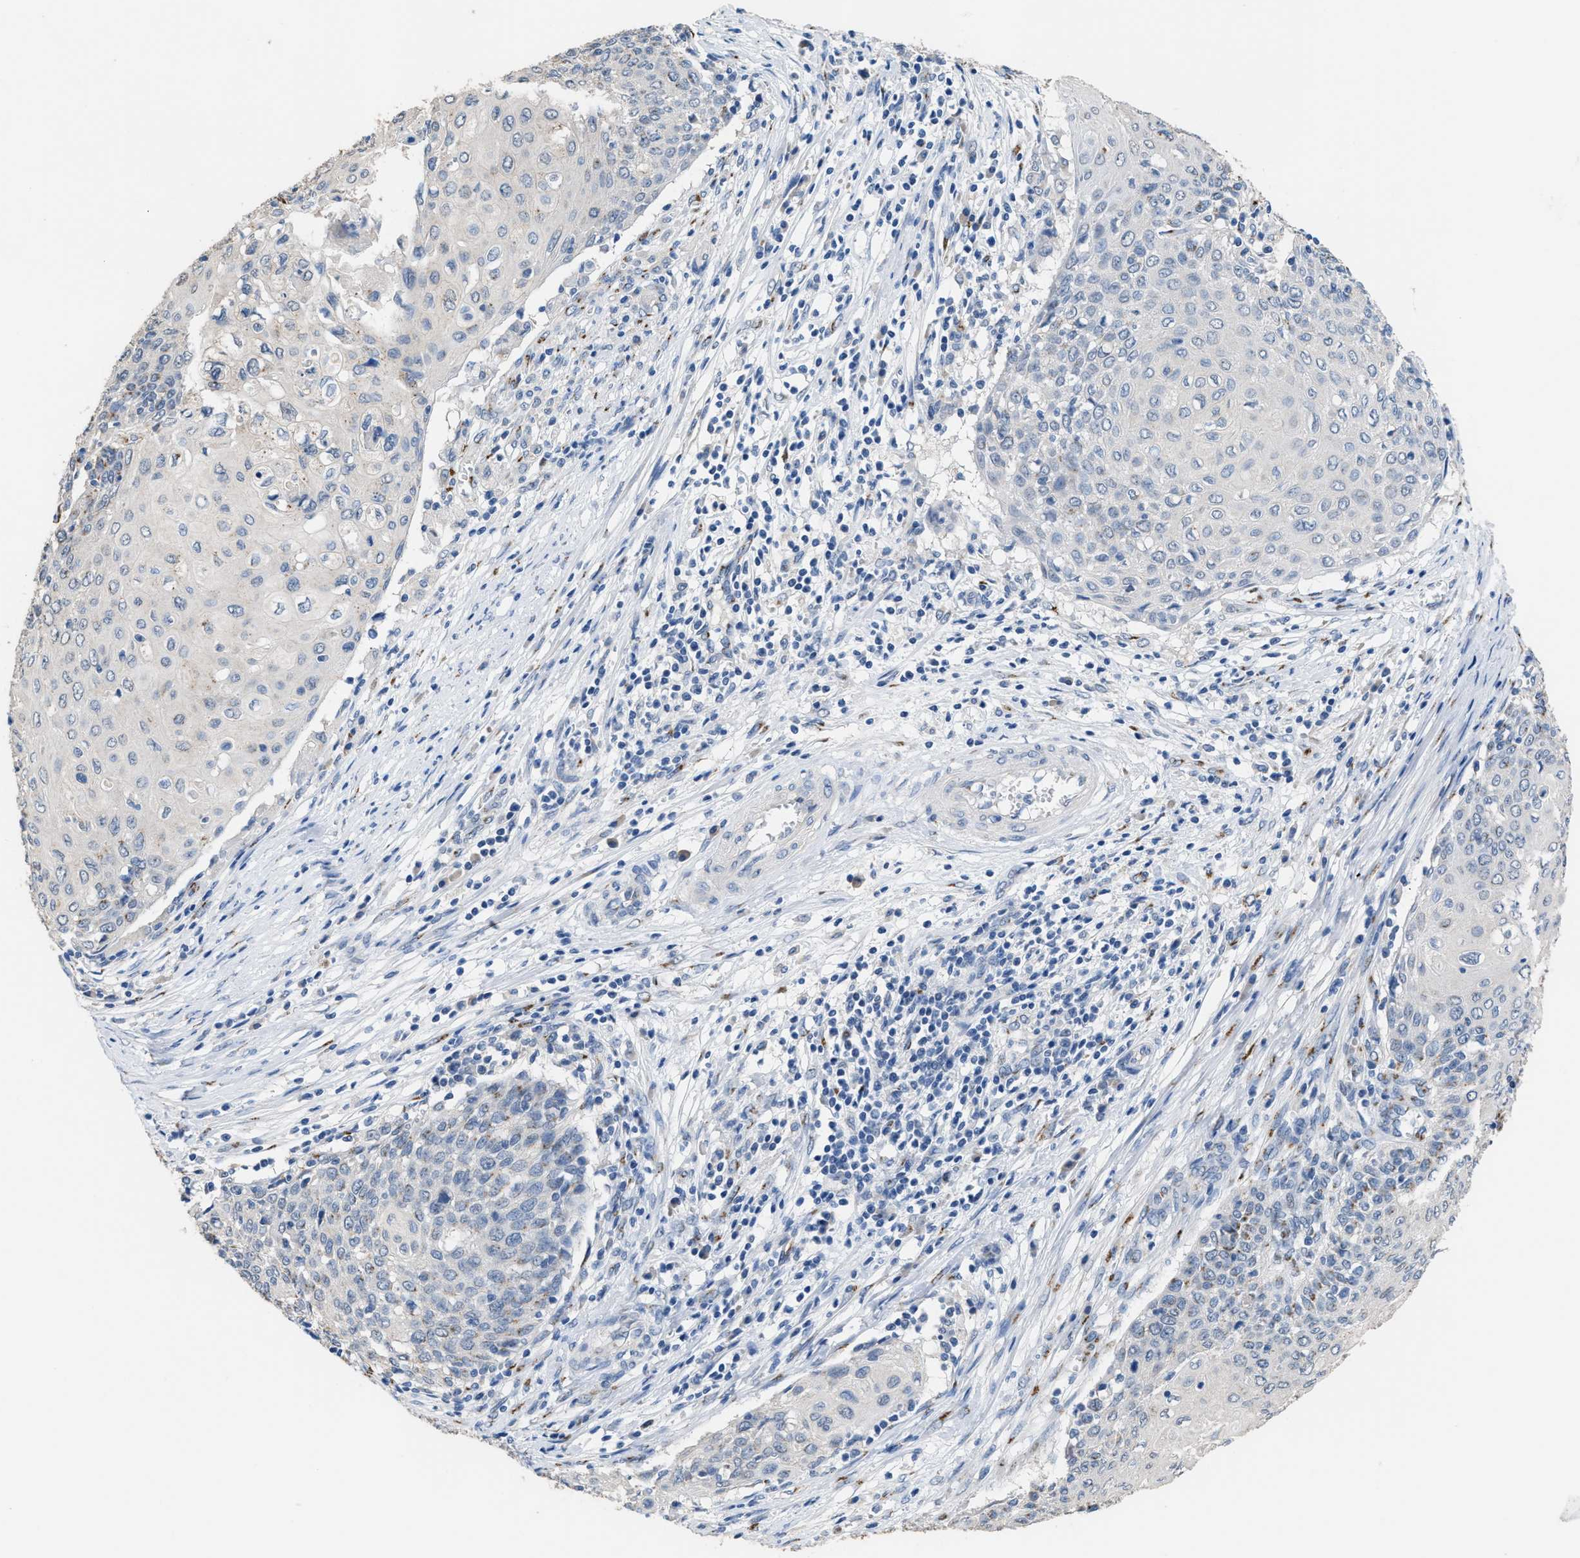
{"staining": {"intensity": "negative", "quantity": "none", "location": "none"}, "tissue": "cervical cancer", "cell_type": "Tumor cells", "image_type": "cancer", "snomed": [{"axis": "morphology", "description": "Squamous cell carcinoma, NOS"}, {"axis": "topography", "description": "Cervix"}], "caption": "A high-resolution image shows immunohistochemistry (IHC) staining of cervical squamous cell carcinoma, which shows no significant staining in tumor cells.", "gene": "GOLM1", "patient": {"sex": "female", "age": 39}}